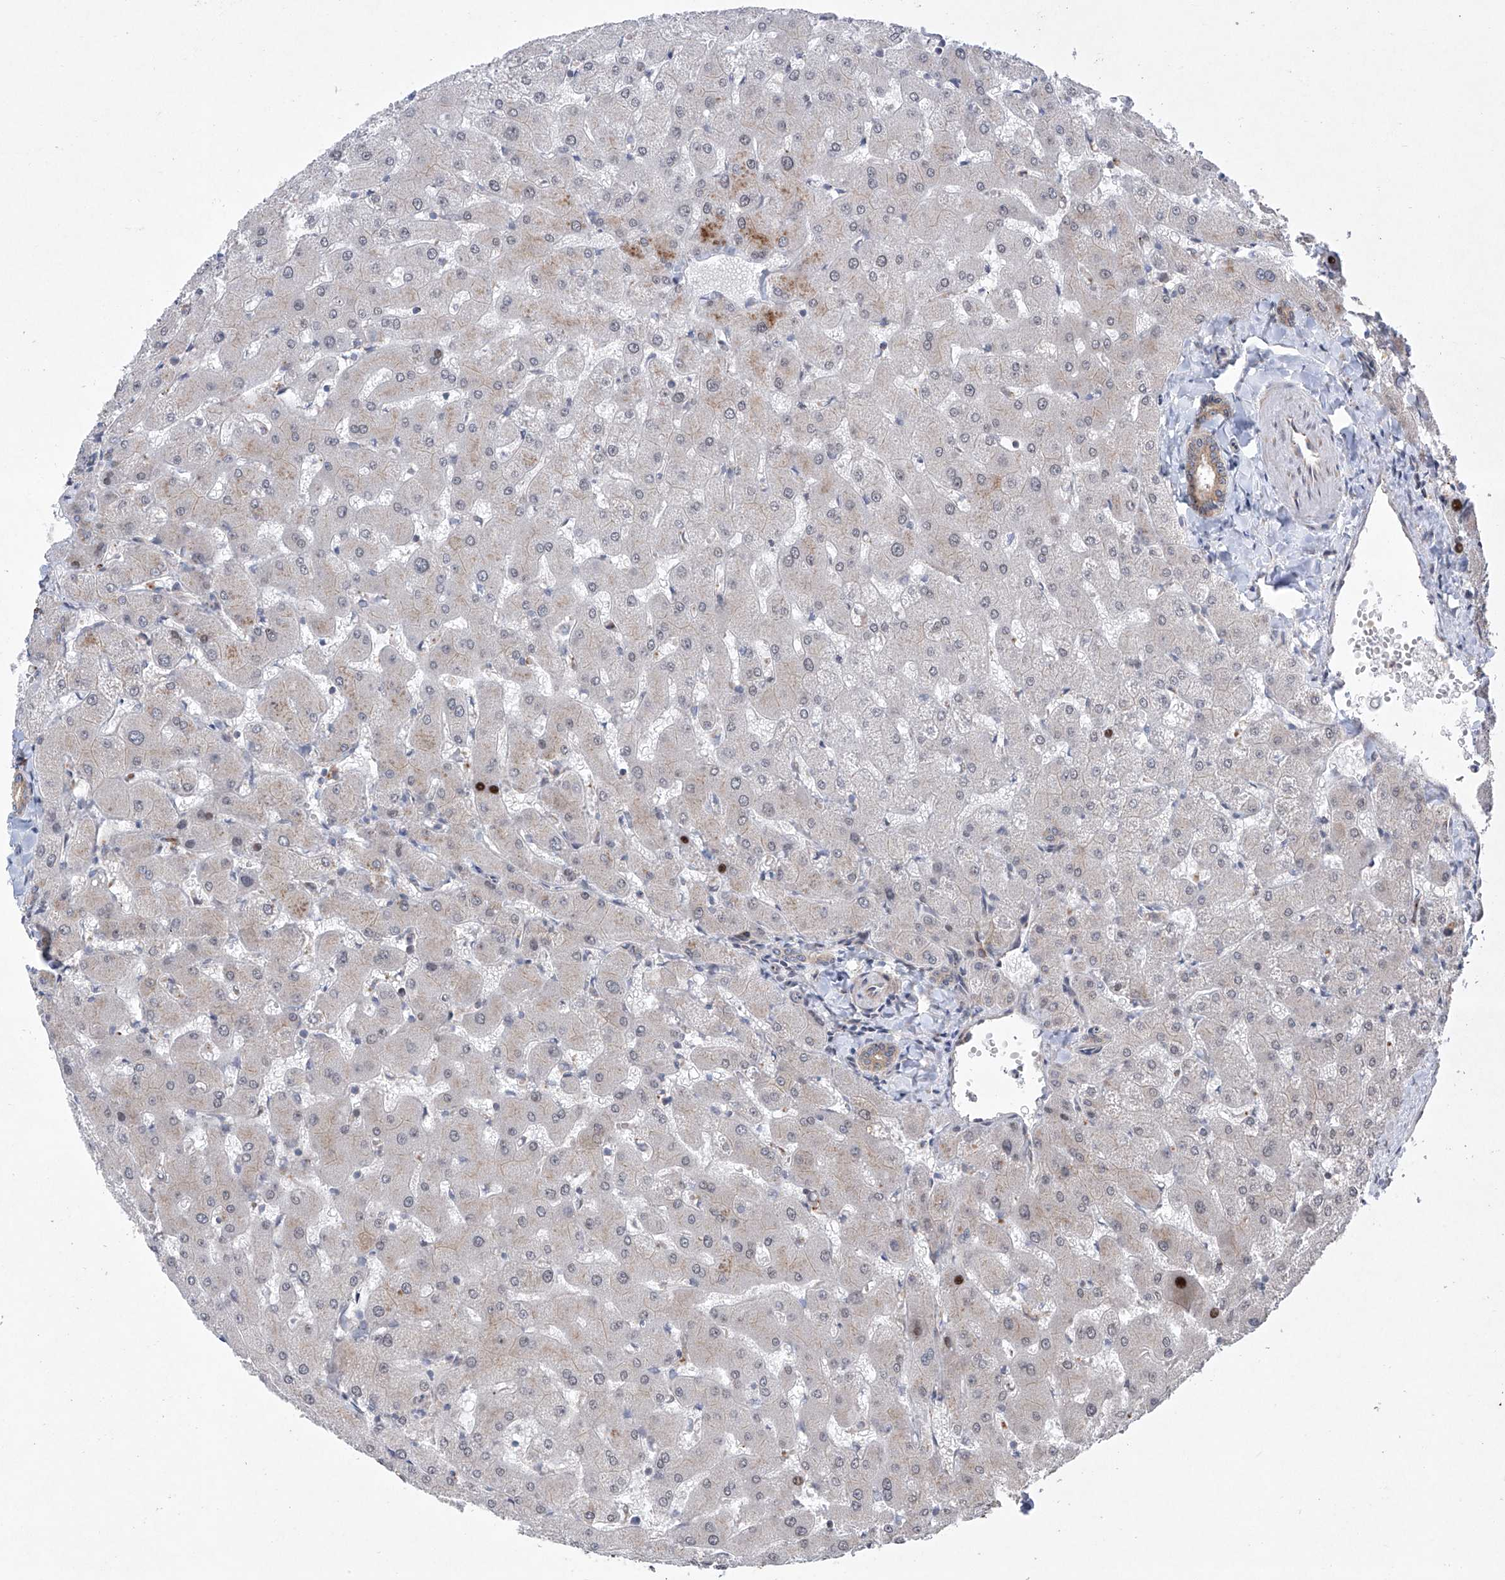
{"staining": {"intensity": "weak", "quantity": "25%-75%", "location": "cytoplasmic/membranous"}, "tissue": "liver", "cell_type": "Cholangiocytes", "image_type": "normal", "snomed": [{"axis": "morphology", "description": "Normal tissue, NOS"}, {"axis": "topography", "description": "Liver"}], "caption": "A high-resolution photomicrograph shows IHC staining of normal liver, which demonstrates weak cytoplasmic/membranous positivity in about 25%-75% of cholangiocytes. (IHC, brightfield microscopy, high magnification).", "gene": "KLC4", "patient": {"sex": "female", "age": 63}}